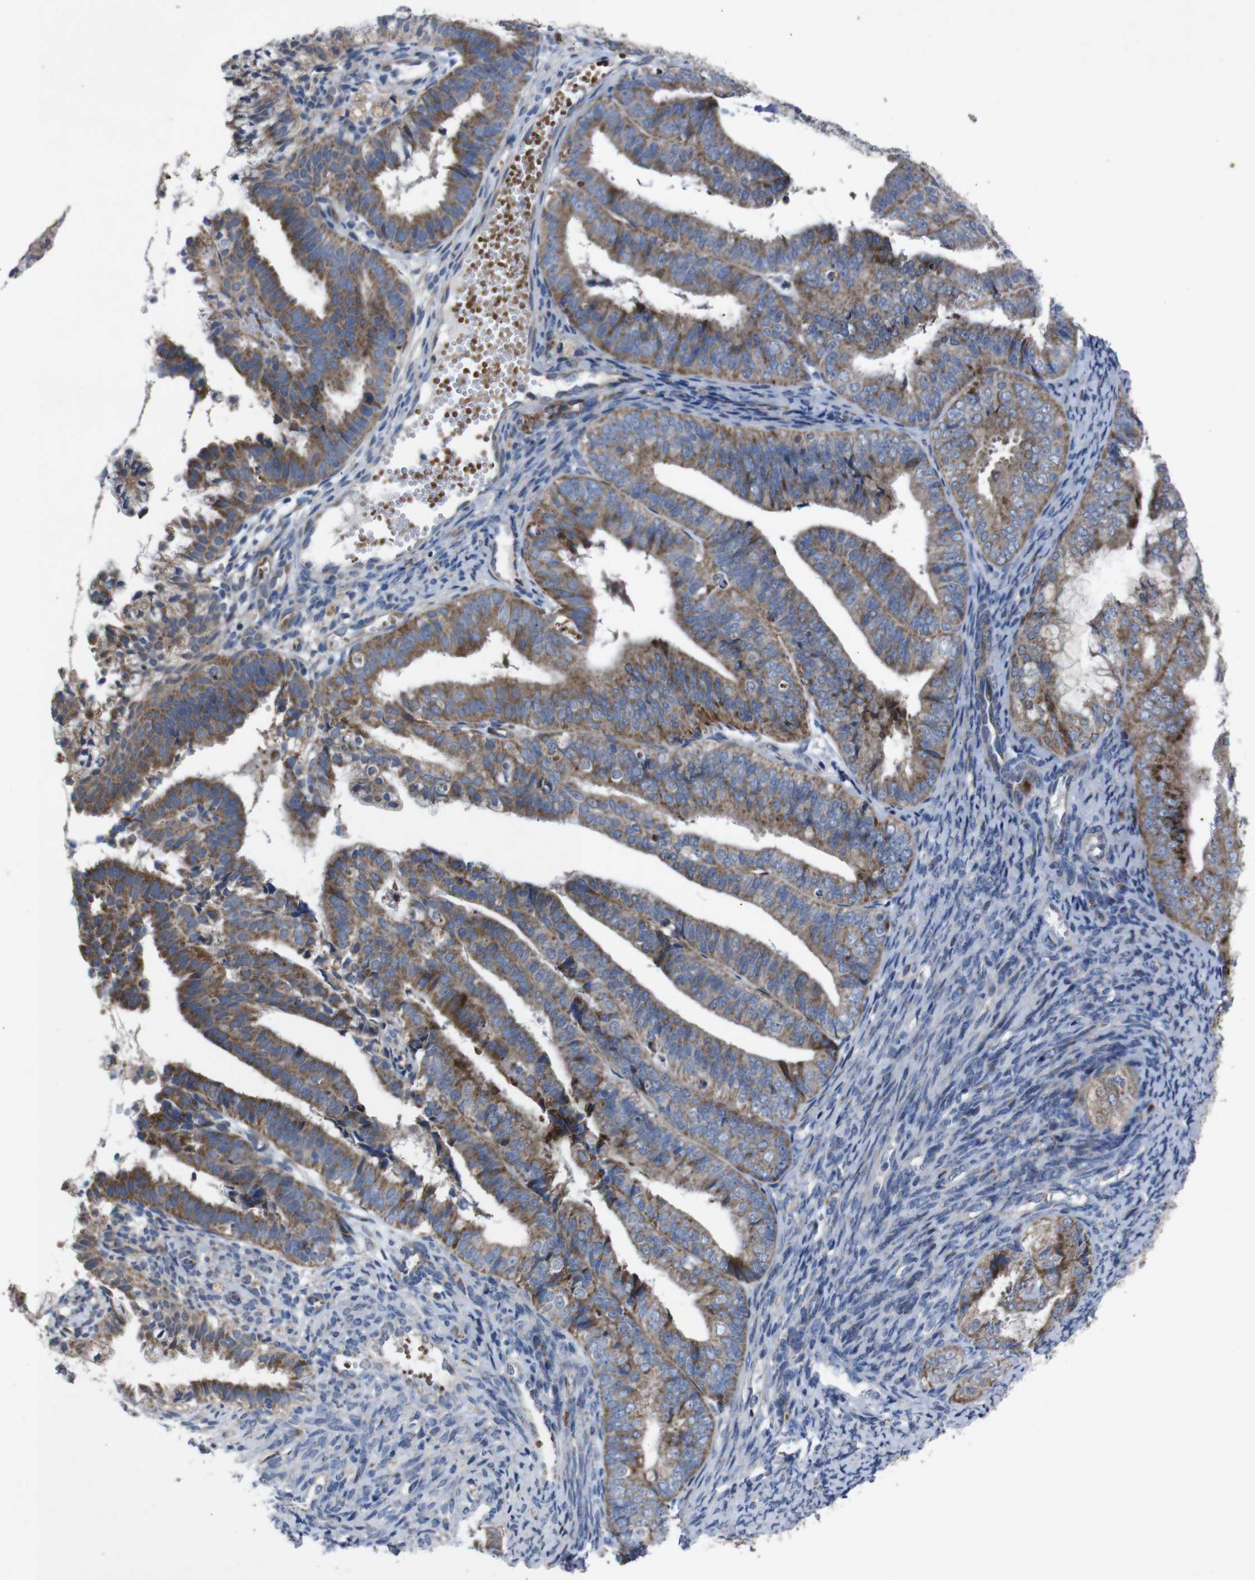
{"staining": {"intensity": "moderate", "quantity": ">75%", "location": "cytoplasmic/membranous"}, "tissue": "endometrial cancer", "cell_type": "Tumor cells", "image_type": "cancer", "snomed": [{"axis": "morphology", "description": "Adenocarcinoma, NOS"}, {"axis": "topography", "description": "Endometrium"}], "caption": "A micrograph of human endometrial adenocarcinoma stained for a protein exhibits moderate cytoplasmic/membranous brown staining in tumor cells.", "gene": "CHST10", "patient": {"sex": "female", "age": 63}}